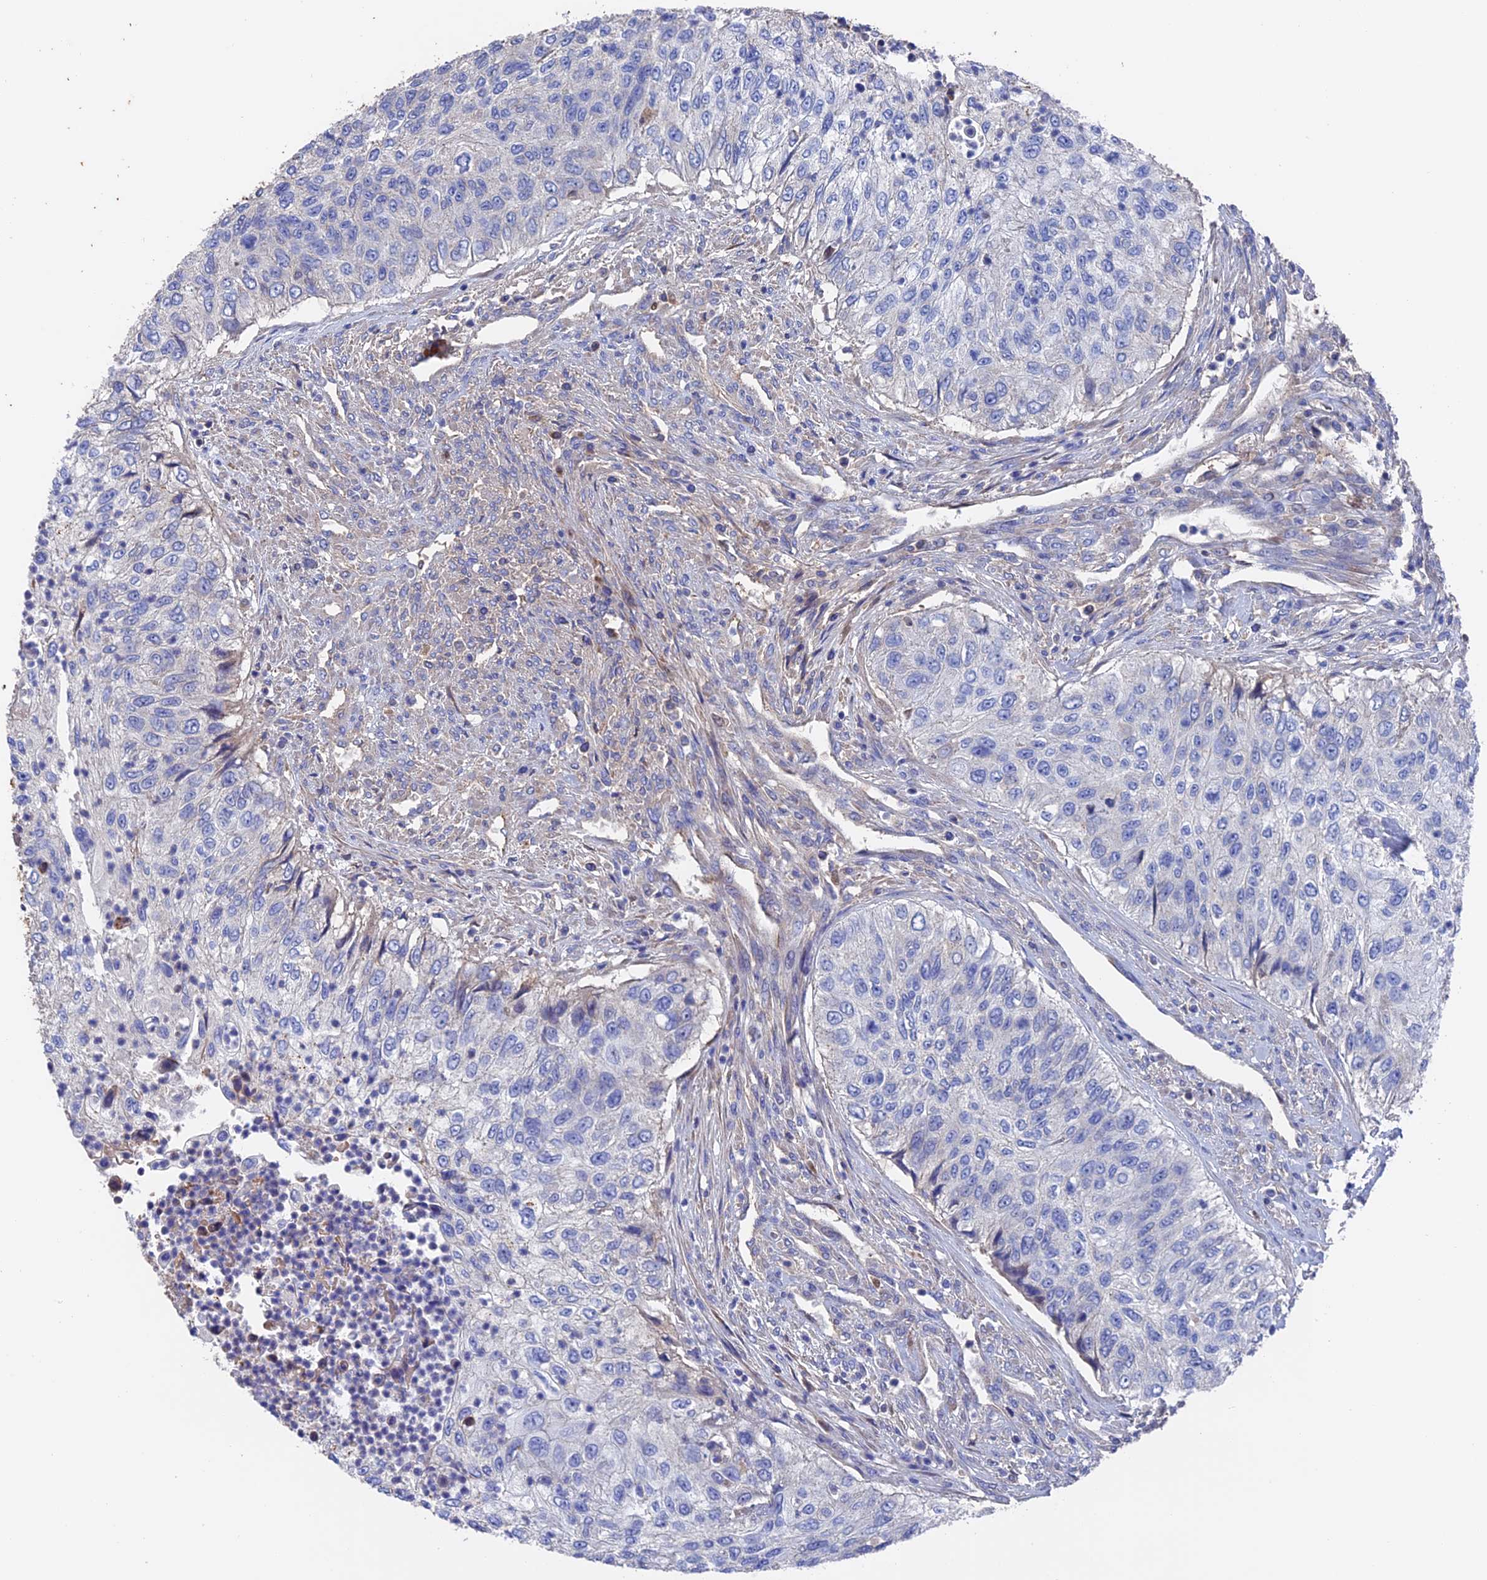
{"staining": {"intensity": "negative", "quantity": "none", "location": "none"}, "tissue": "urothelial cancer", "cell_type": "Tumor cells", "image_type": "cancer", "snomed": [{"axis": "morphology", "description": "Urothelial carcinoma, High grade"}, {"axis": "topography", "description": "Urinary bladder"}], "caption": "DAB (3,3'-diaminobenzidine) immunohistochemical staining of human urothelial cancer displays no significant expression in tumor cells.", "gene": "HPF1", "patient": {"sex": "female", "age": 60}}